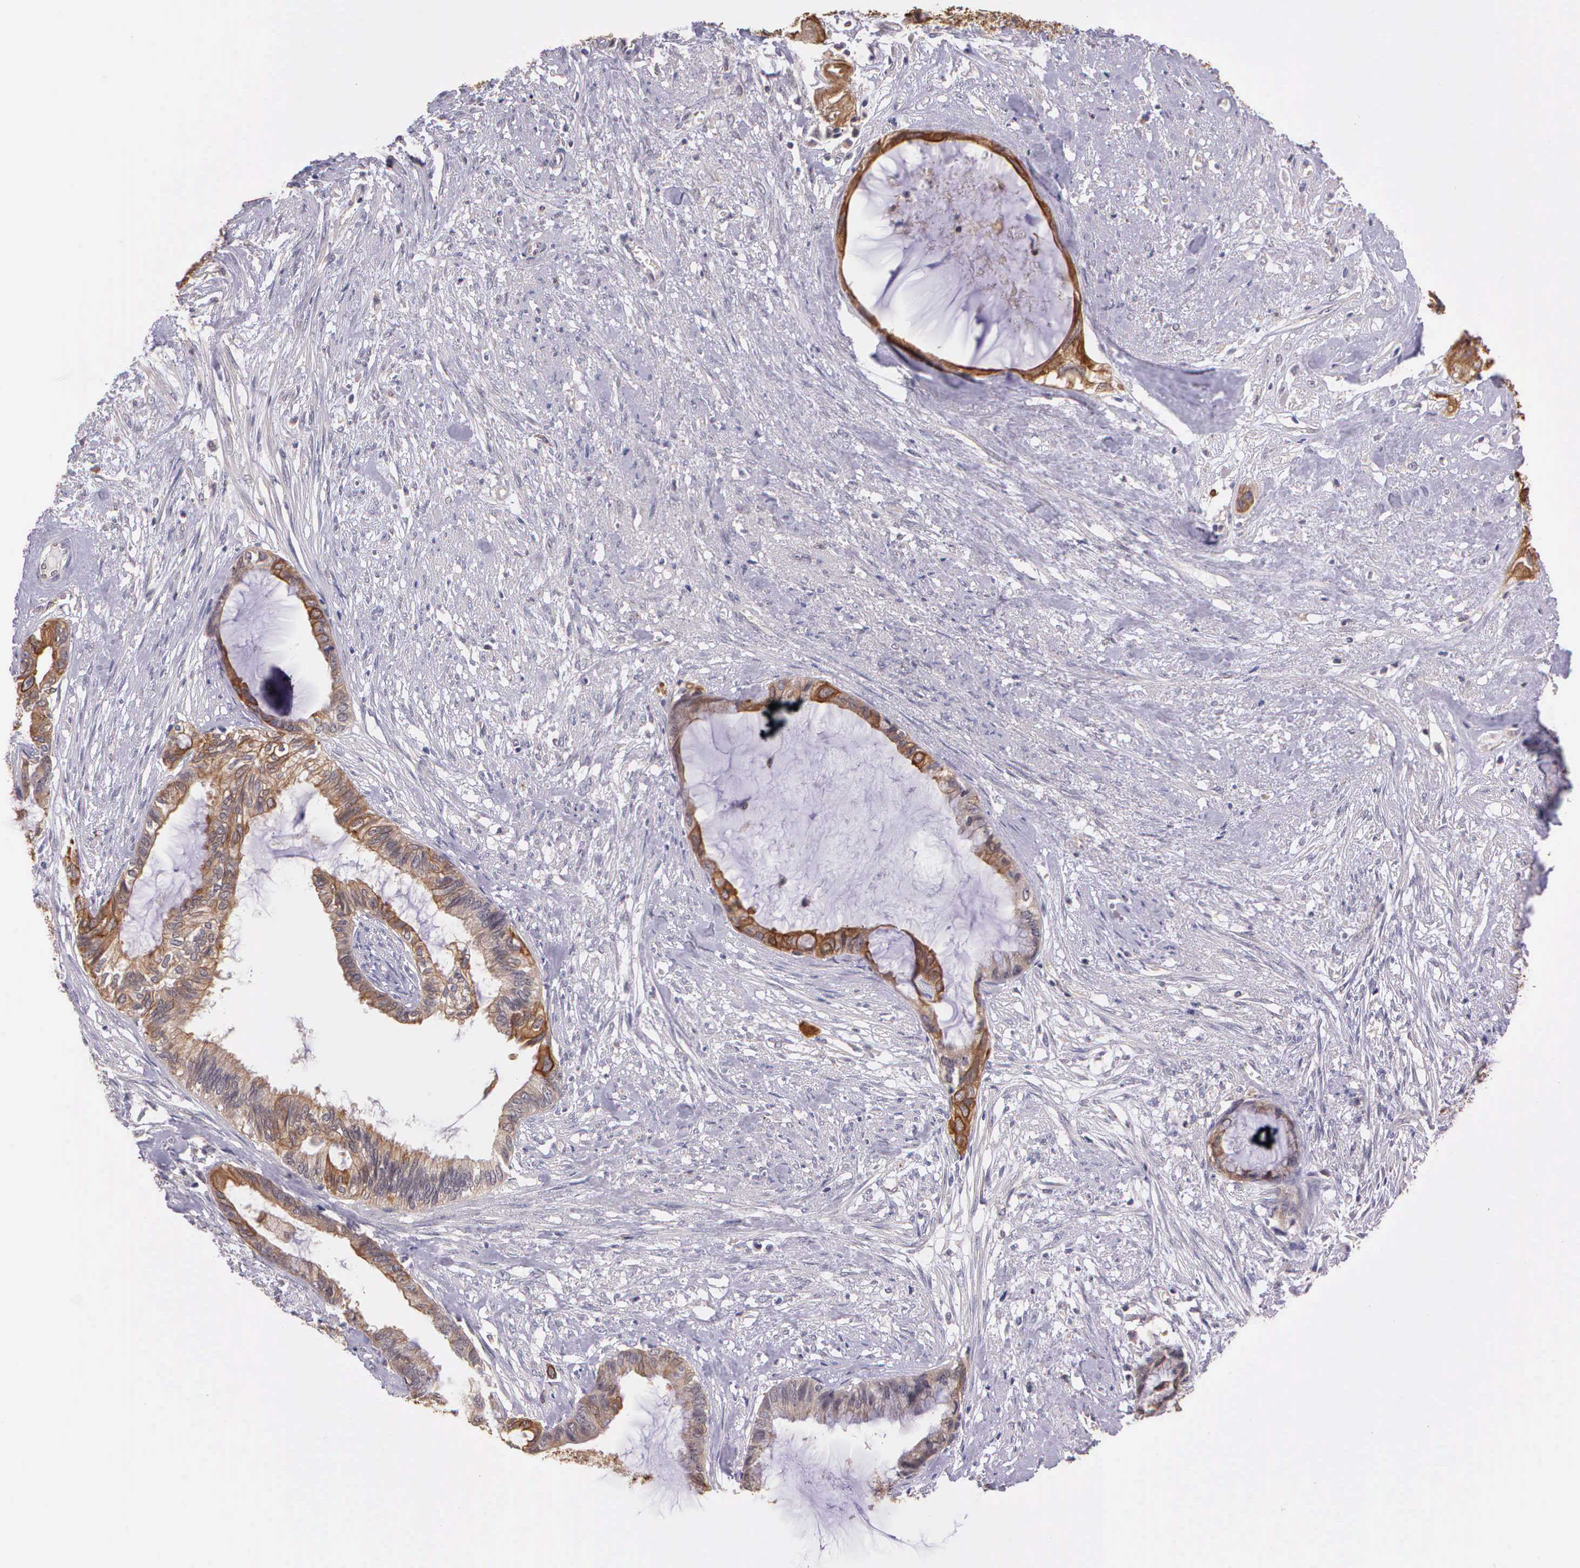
{"staining": {"intensity": "weak", "quantity": ">75%", "location": "cytoplasmic/membranous"}, "tissue": "endometrial cancer", "cell_type": "Tumor cells", "image_type": "cancer", "snomed": [{"axis": "morphology", "description": "Adenocarcinoma, NOS"}, {"axis": "topography", "description": "Endometrium"}], "caption": "Protein staining of endometrial cancer tissue shows weak cytoplasmic/membranous positivity in about >75% of tumor cells.", "gene": "IGBP1", "patient": {"sex": "female", "age": 86}}